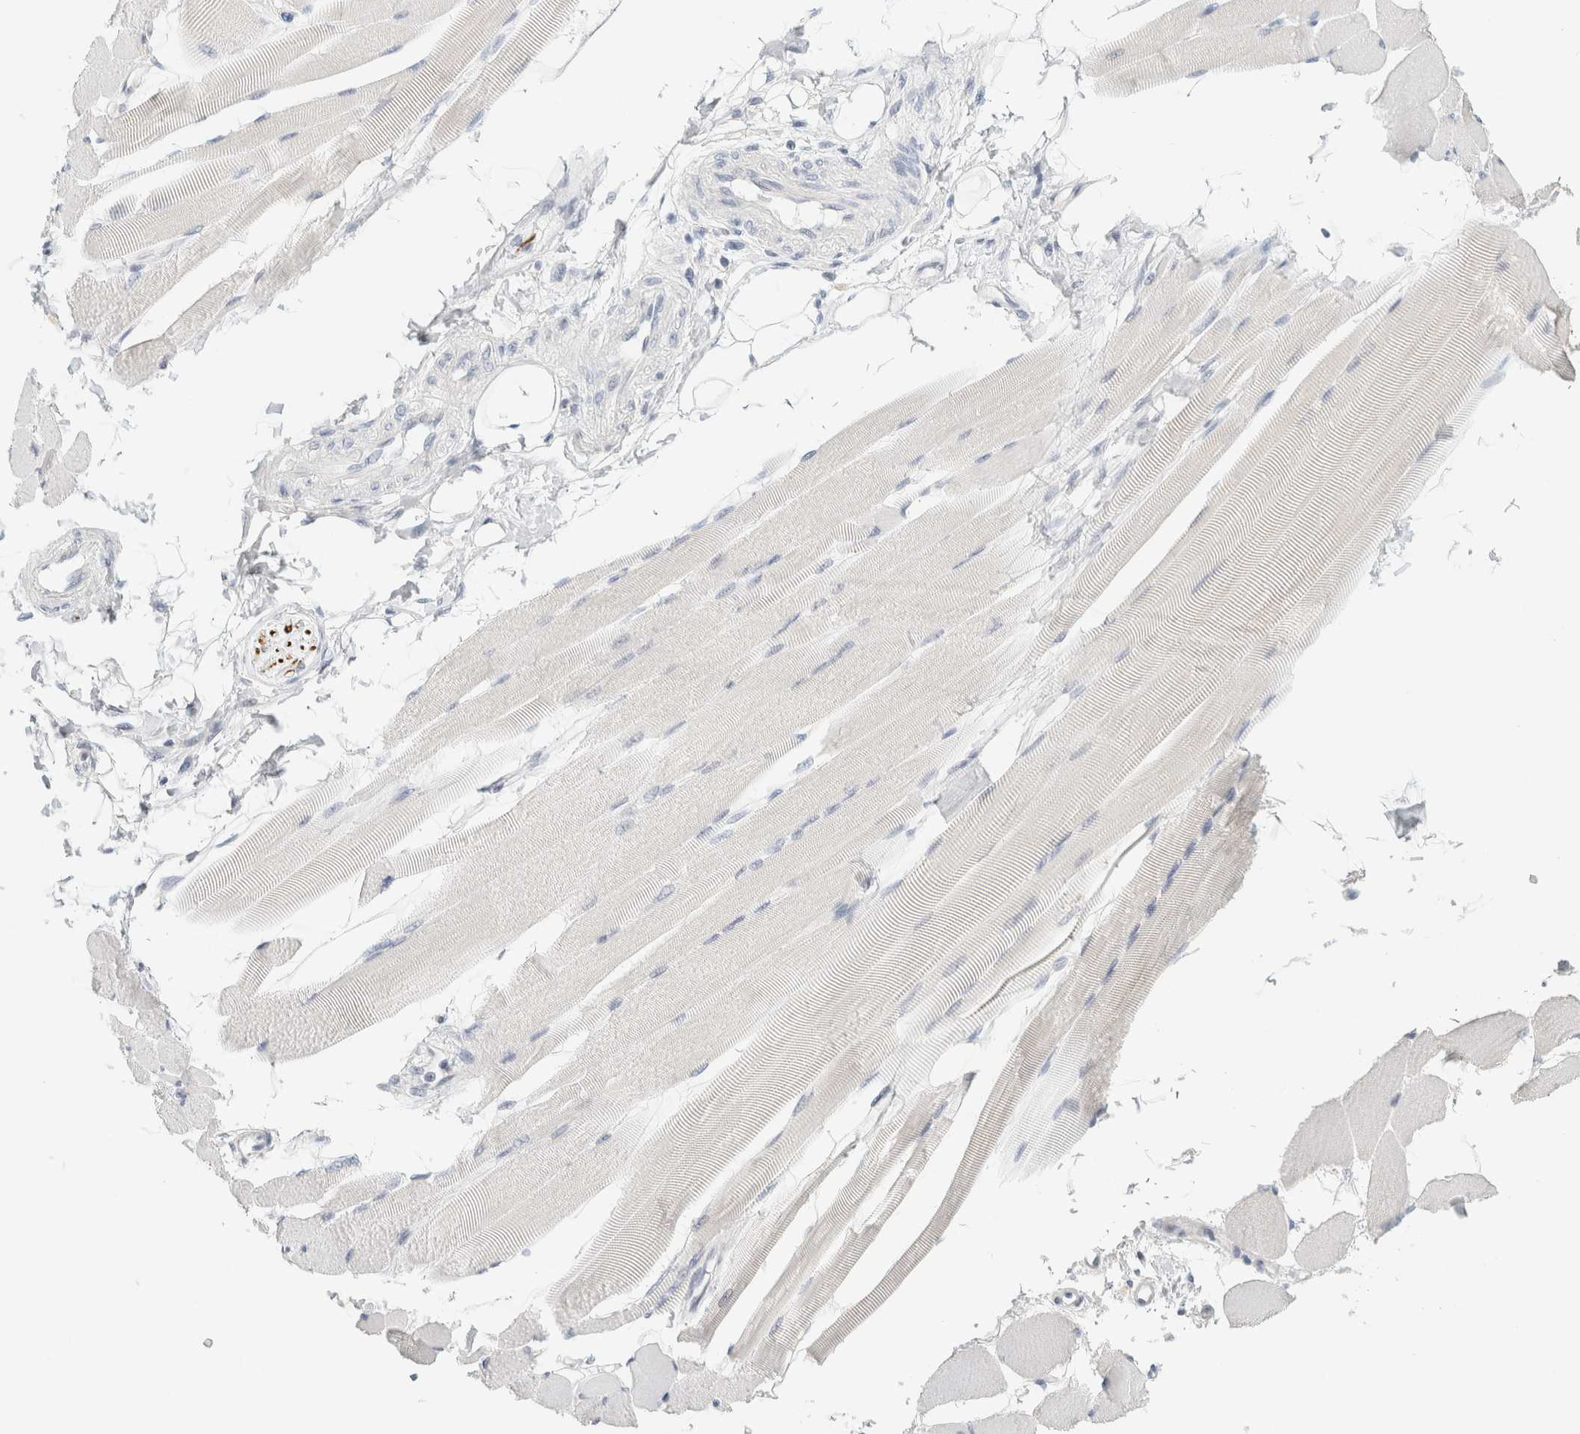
{"staining": {"intensity": "negative", "quantity": "none", "location": "none"}, "tissue": "skeletal muscle", "cell_type": "Myocytes", "image_type": "normal", "snomed": [{"axis": "morphology", "description": "Normal tissue, NOS"}, {"axis": "topography", "description": "Skeletal muscle"}, {"axis": "topography", "description": "Peripheral nerve tissue"}], "caption": "An image of skeletal muscle stained for a protein demonstrates no brown staining in myocytes.", "gene": "NEFM", "patient": {"sex": "female", "age": 84}}